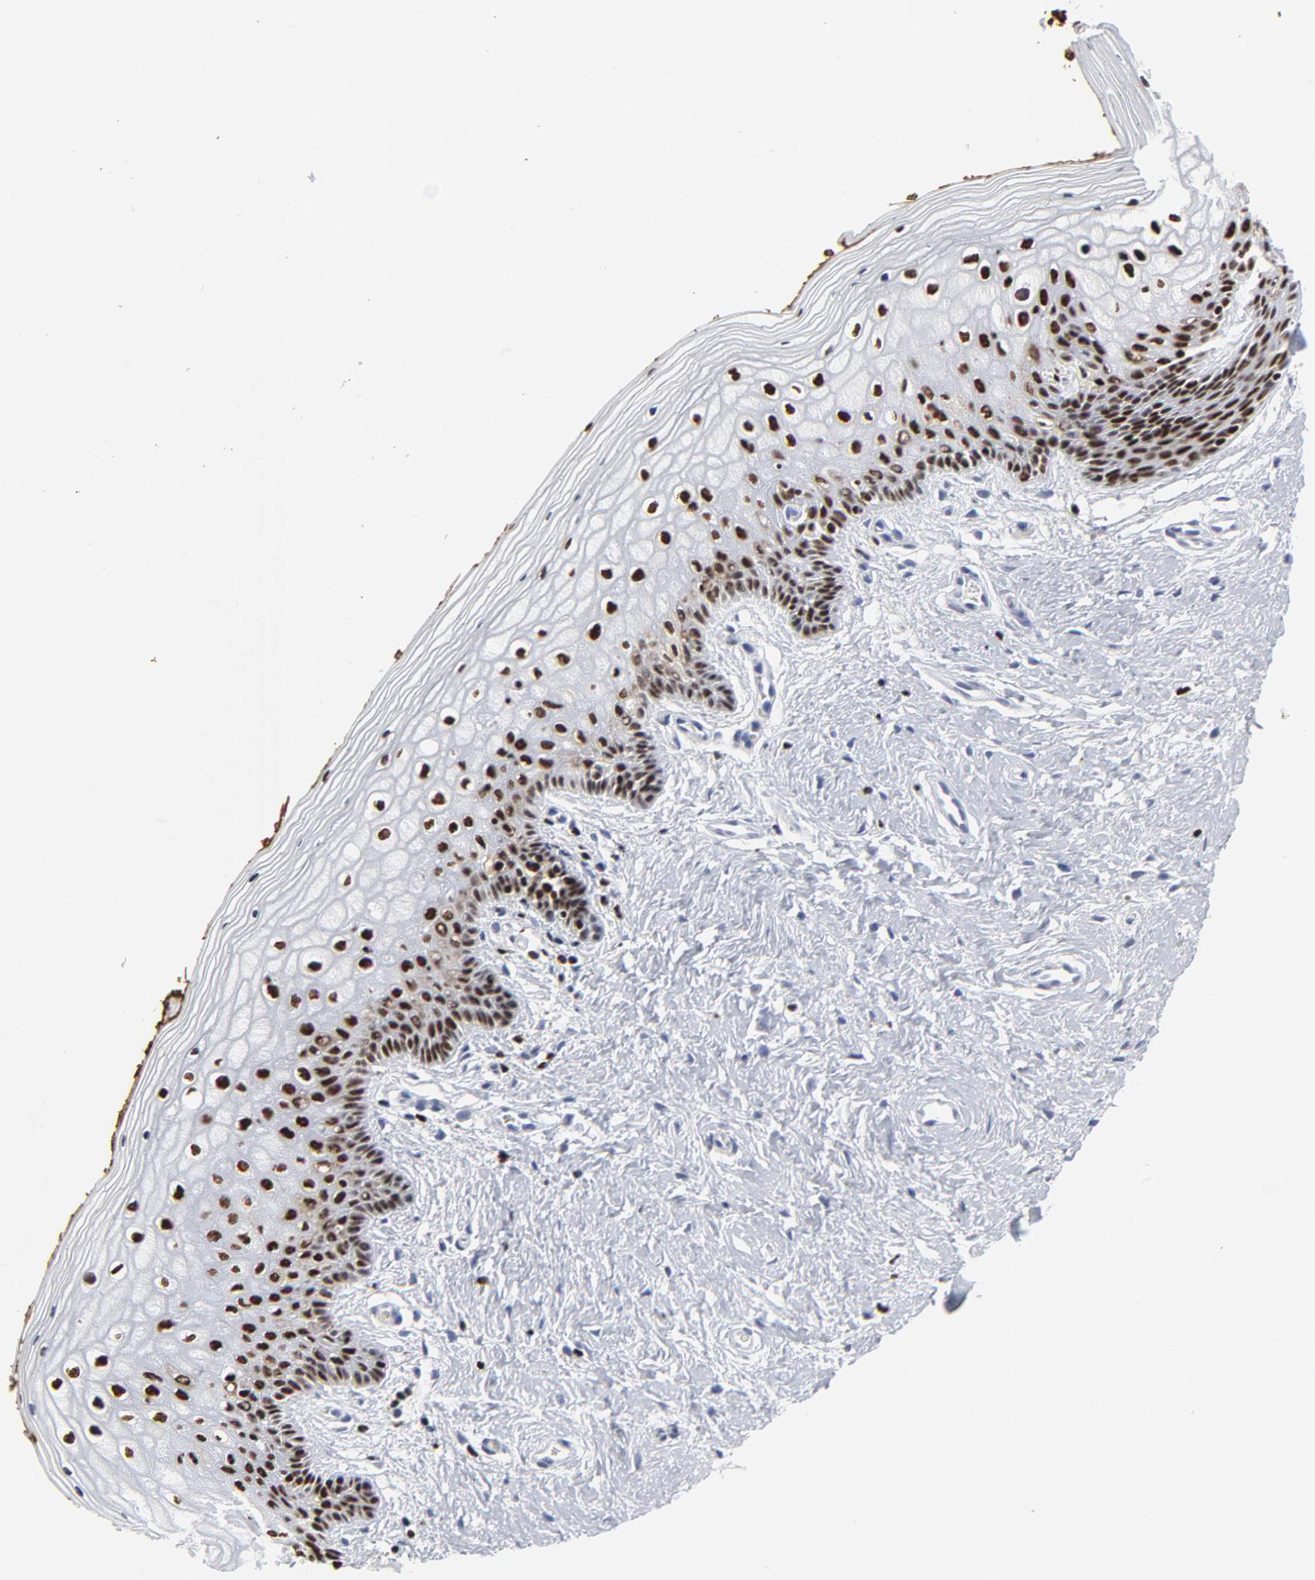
{"staining": {"intensity": "strong", "quantity": ">75%", "location": "nuclear"}, "tissue": "vagina", "cell_type": "Squamous epithelial cells", "image_type": "normal", "snomed": [{"axis": "morphology", "description": "Normal tissue, NOS"}, {"axis": "topography", "description": "Vagina"}], "caption": "IHC staining of benign vagina, which shows high levels of strong nuclear positivity in approximately >75% of squamous epithelial cells indicating strong nuclear protein positivity. The staining was performed using DAB (3,3'-diaminobenzidine) (brown) for protein detection and nuclei were counterstained in hematoxylin (blue).", "gene": "SMARCC2", "patient": {"sex": "female", "age": 46}}